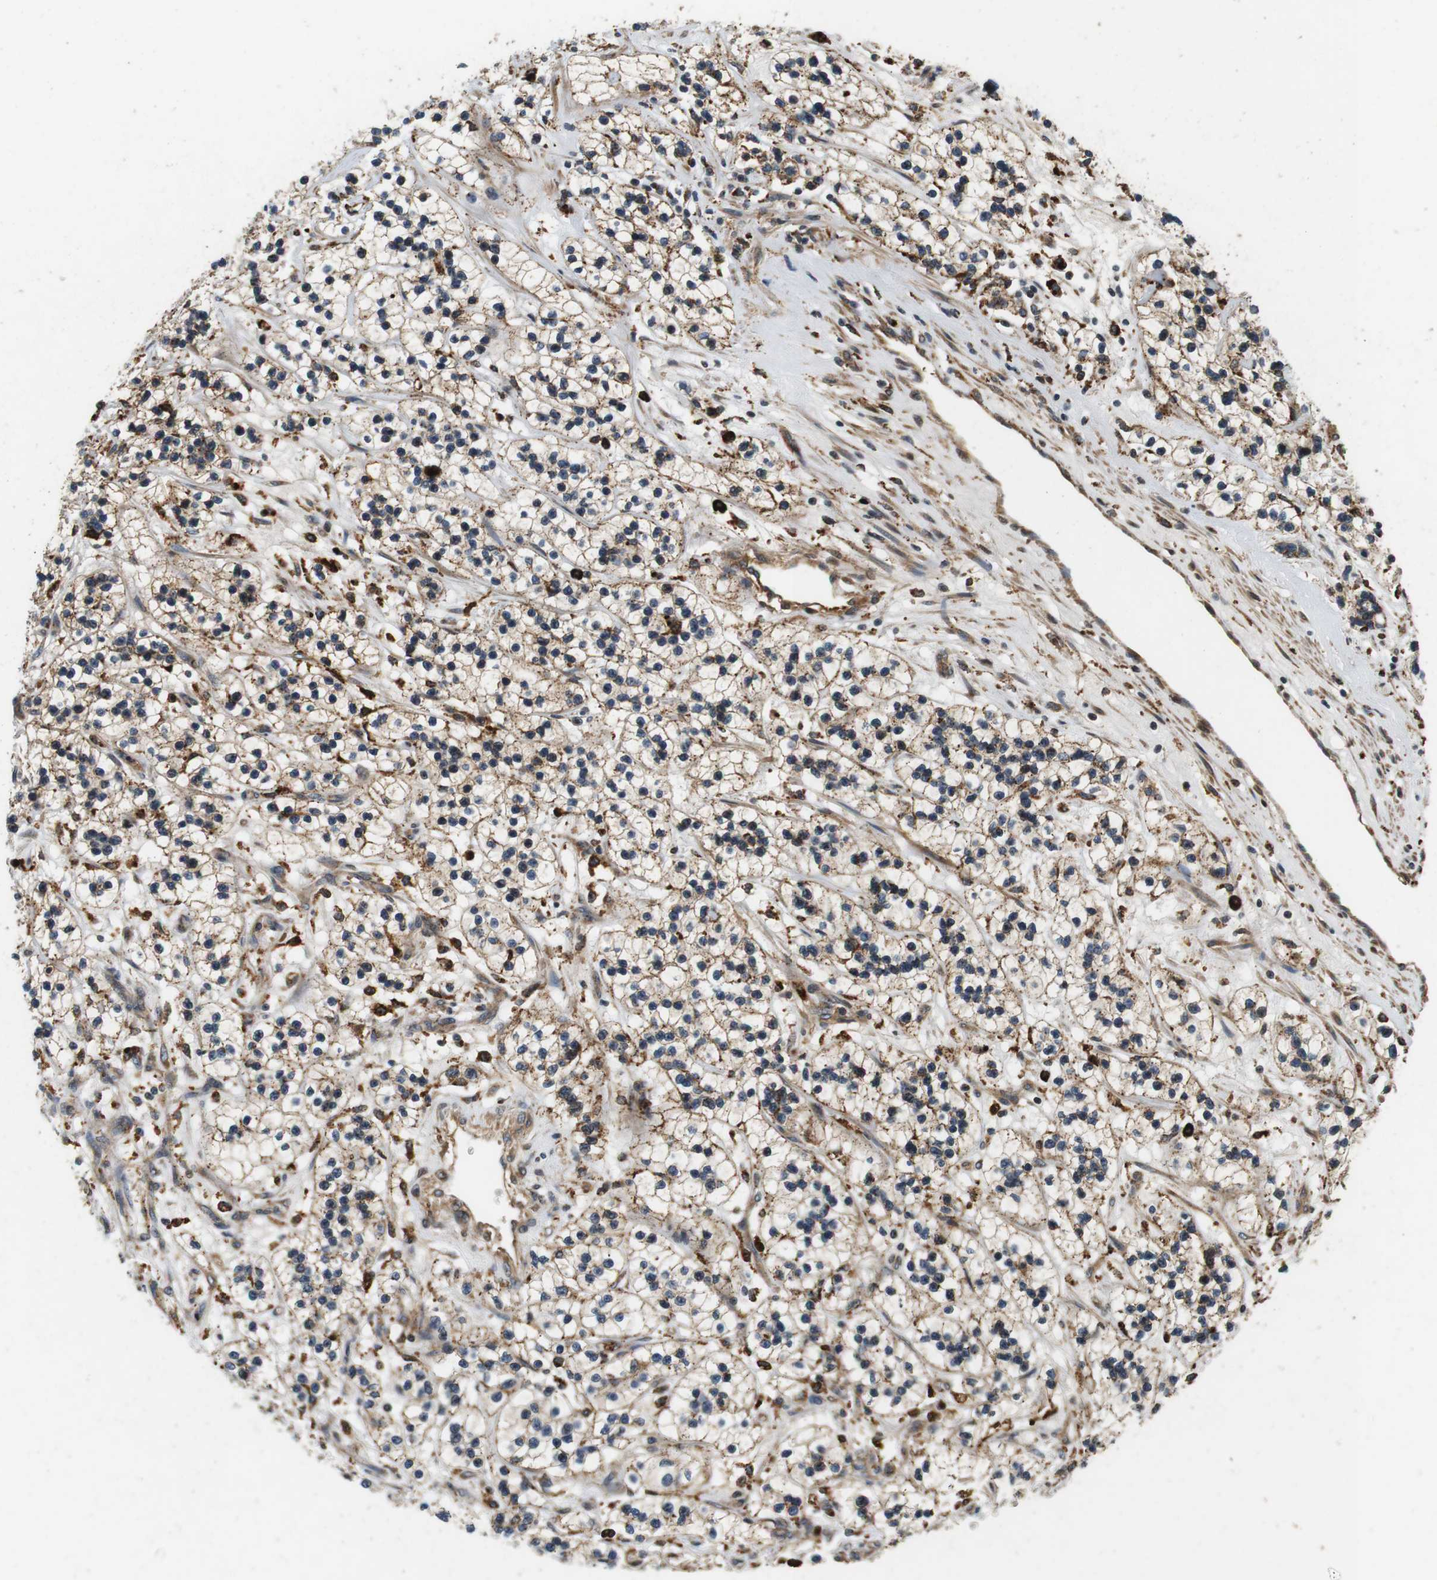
{"staining": {"intensity": "moderate", "quantity": "25%-75%", "location": "cytoplasmic/membranous"}, "tissue": "renal cancer", "cell_type": "Tumor cells", "image_type": "cancer", "snomed": [{"axis": "morphology", "description": "Adenocarcinoma, NOS"}, {"axis": "topography", "description": "Kidney"}], "caption": "Immunohistochemical staining of renal cancer reveals medium levels of moderate cytoplasmic/membranous staining in approximately 25%-75% of tumor cells.", "gene": "TXNRD1", "patient": {"sex": "female", "age": 57}}